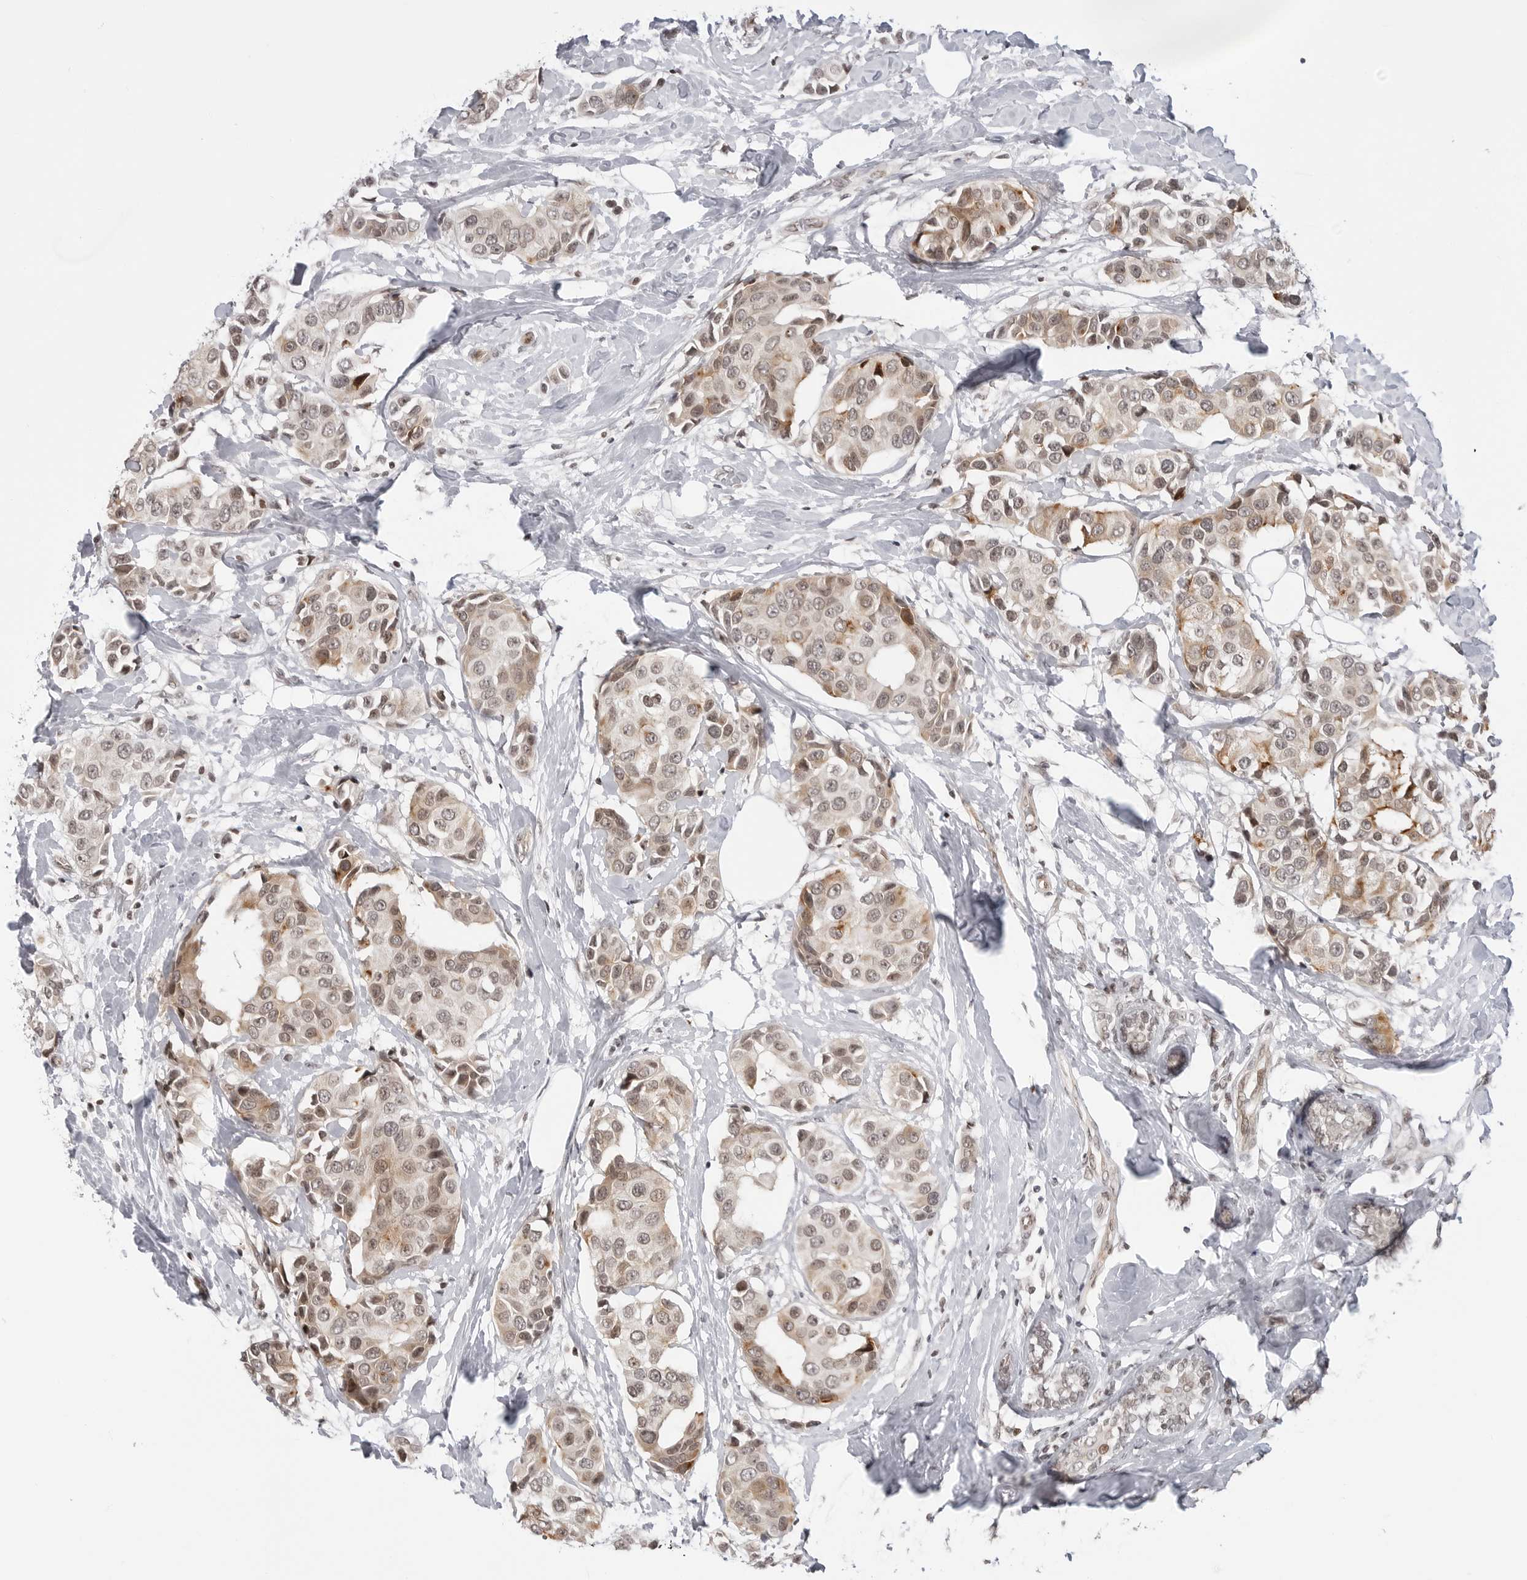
{"staining": {"intensity": "moderate", "quantity": ">75%", "location": "cytoplasmic/membranous,nuclear"}, "tissue": "breast cancer", "cell_type": "Tumor cells", "image_type": "cancer", "snomed": [{"axis": "morphology", "description": "Normal tissue, NOS"}, {"axis": "morphology", "description": "Duct carcinoma"}, {"axis": "topography", "description": "Breast"}], "caption": "IHC staining of intraductal carcinoma (breast), which reveals medium levels of moderate cytoplasmic/membranous and nuclear expression in about >75% of tumor cells indicating moderate cytoplasmic/membranous and nuclear protein staining. The staining was performed using DAB (3,3'-diaminobenzidine) (brown) for protein detection and nuclei were counterstained in hematoxylin (blue).", "gene": "C8orf33", "patient": {"sex": "female", "age": 39}}